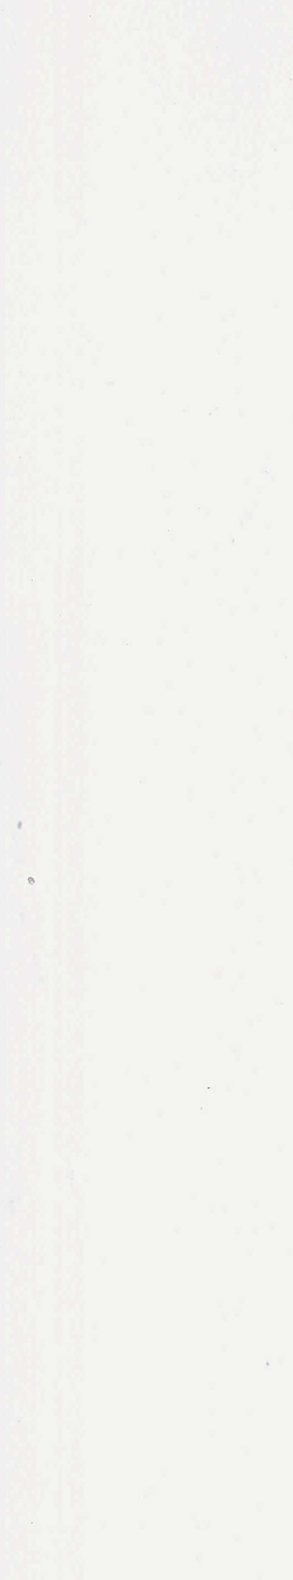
{"staining": {"intensity": "negative", "quantity": "none", "location": "none"}, "tissue": "ovarian cancer", "cell_type": "Tumor cells", "image_type": "cancer", "snomed": [{"axis": "morphology", "description": "Cystadenocarcinoma, mucinous, NOS"}, {"axis": "topography", "description": "Ovary"}], "caption": "This is an immunohistochemistry photomicrograph of ovarian cancer (mucinous cystadenocarcinoma). There is no staining in tumor cells.", "gene": "MAST4", "patient": {"sex": "female", "age": 25}}